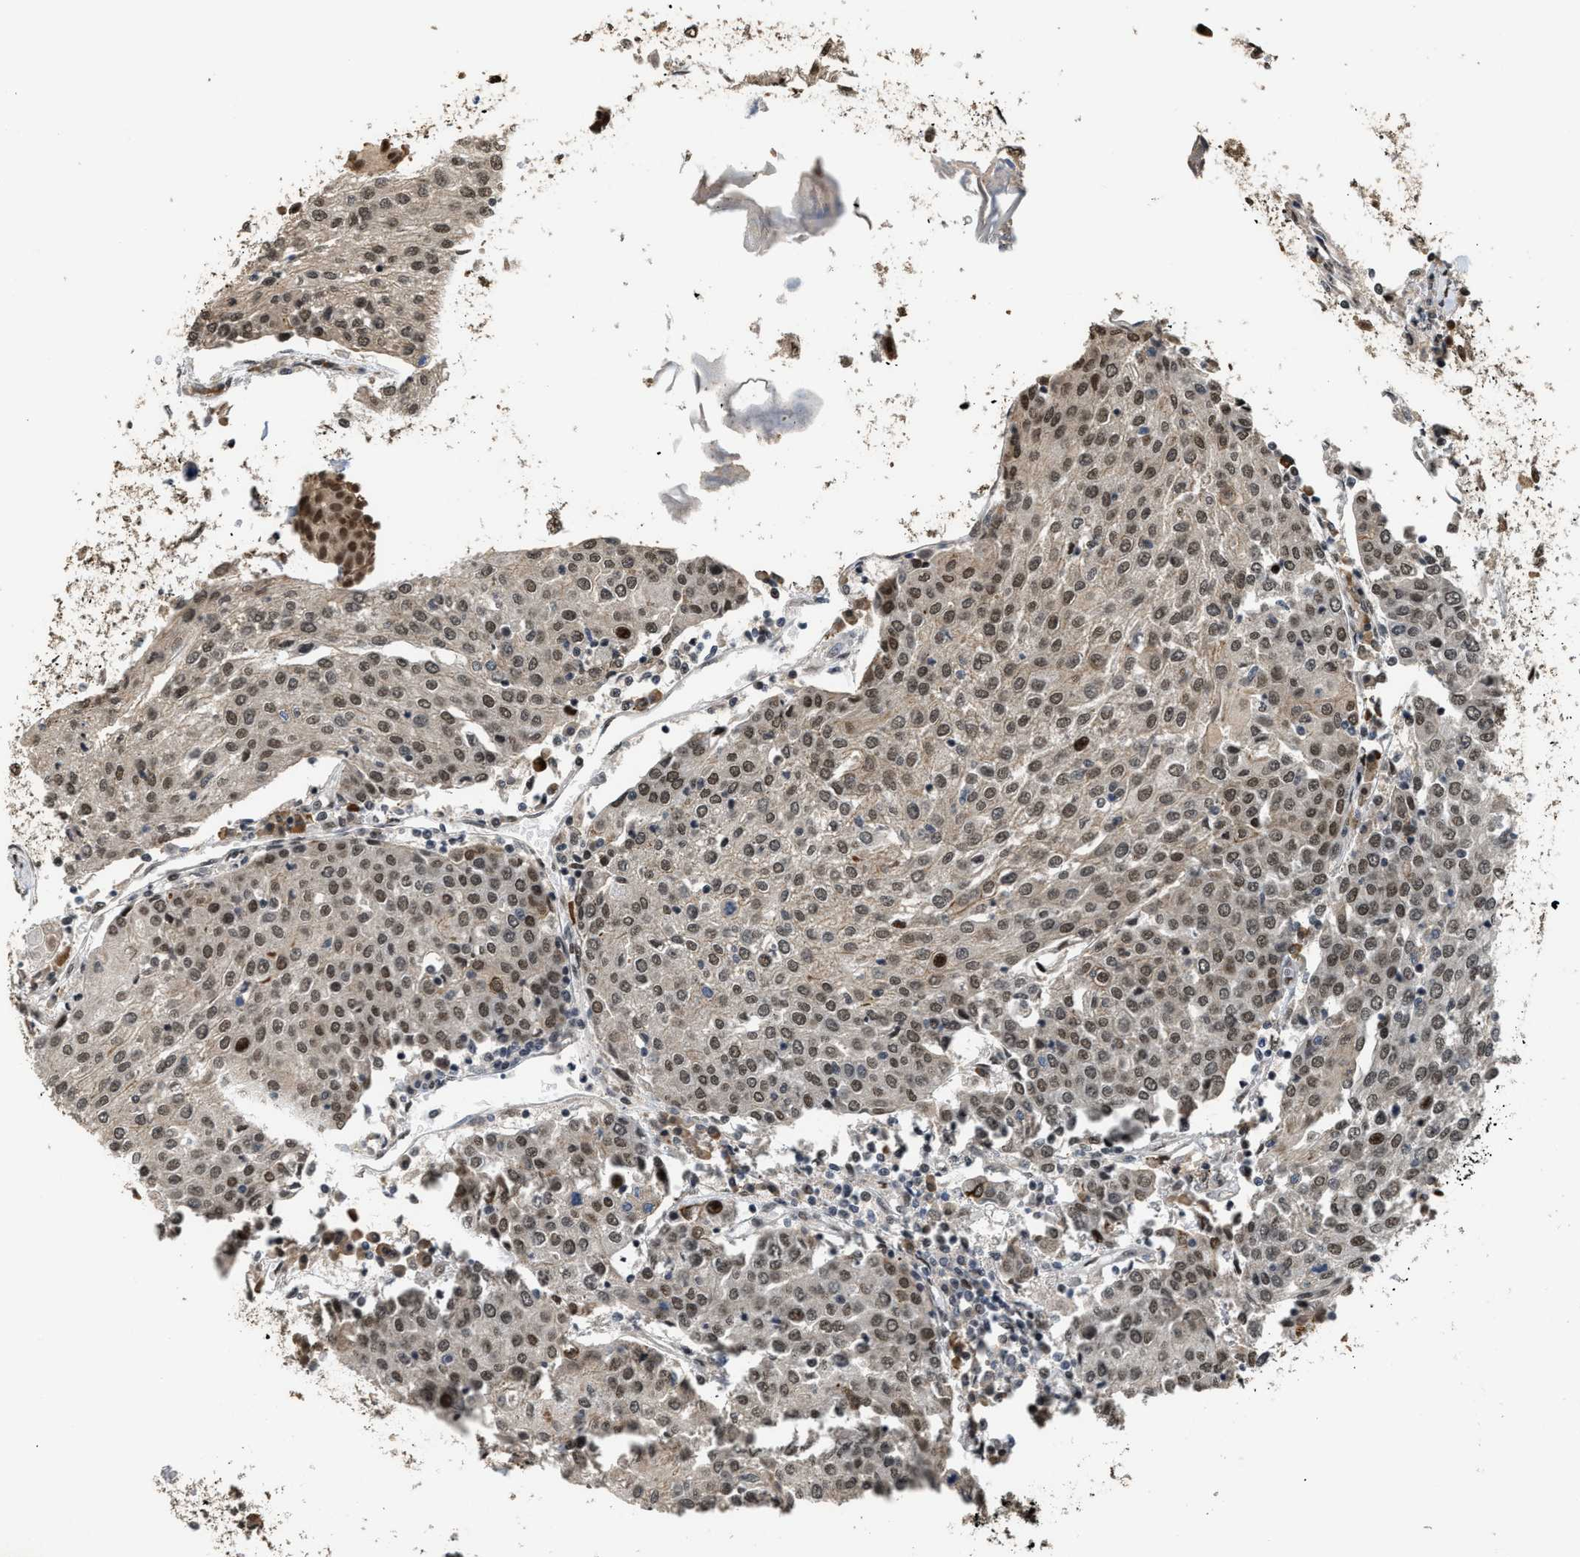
{"staining": {"intensity": "moderate", "quantity": ">75%", "location": "nuclear"}, "tissue": "urothelial cancer", "cell_type": "Tumor cells", "image_type": "cancer", "snomed": [{"axis": "morphology", "description": "Urothelial carcinoma, High grade"}, {"axis": "topography", "description": "Urinary bladder"}], "caption": "High-power microscopy captured an immunohistochemistry (IHC) image of urothelial cancer, revealing moderate nuclear positivity in approximately >75% of tumor cells.", "gene": "SERTAD2", "patient": {"sex": "female", "age": 85}}